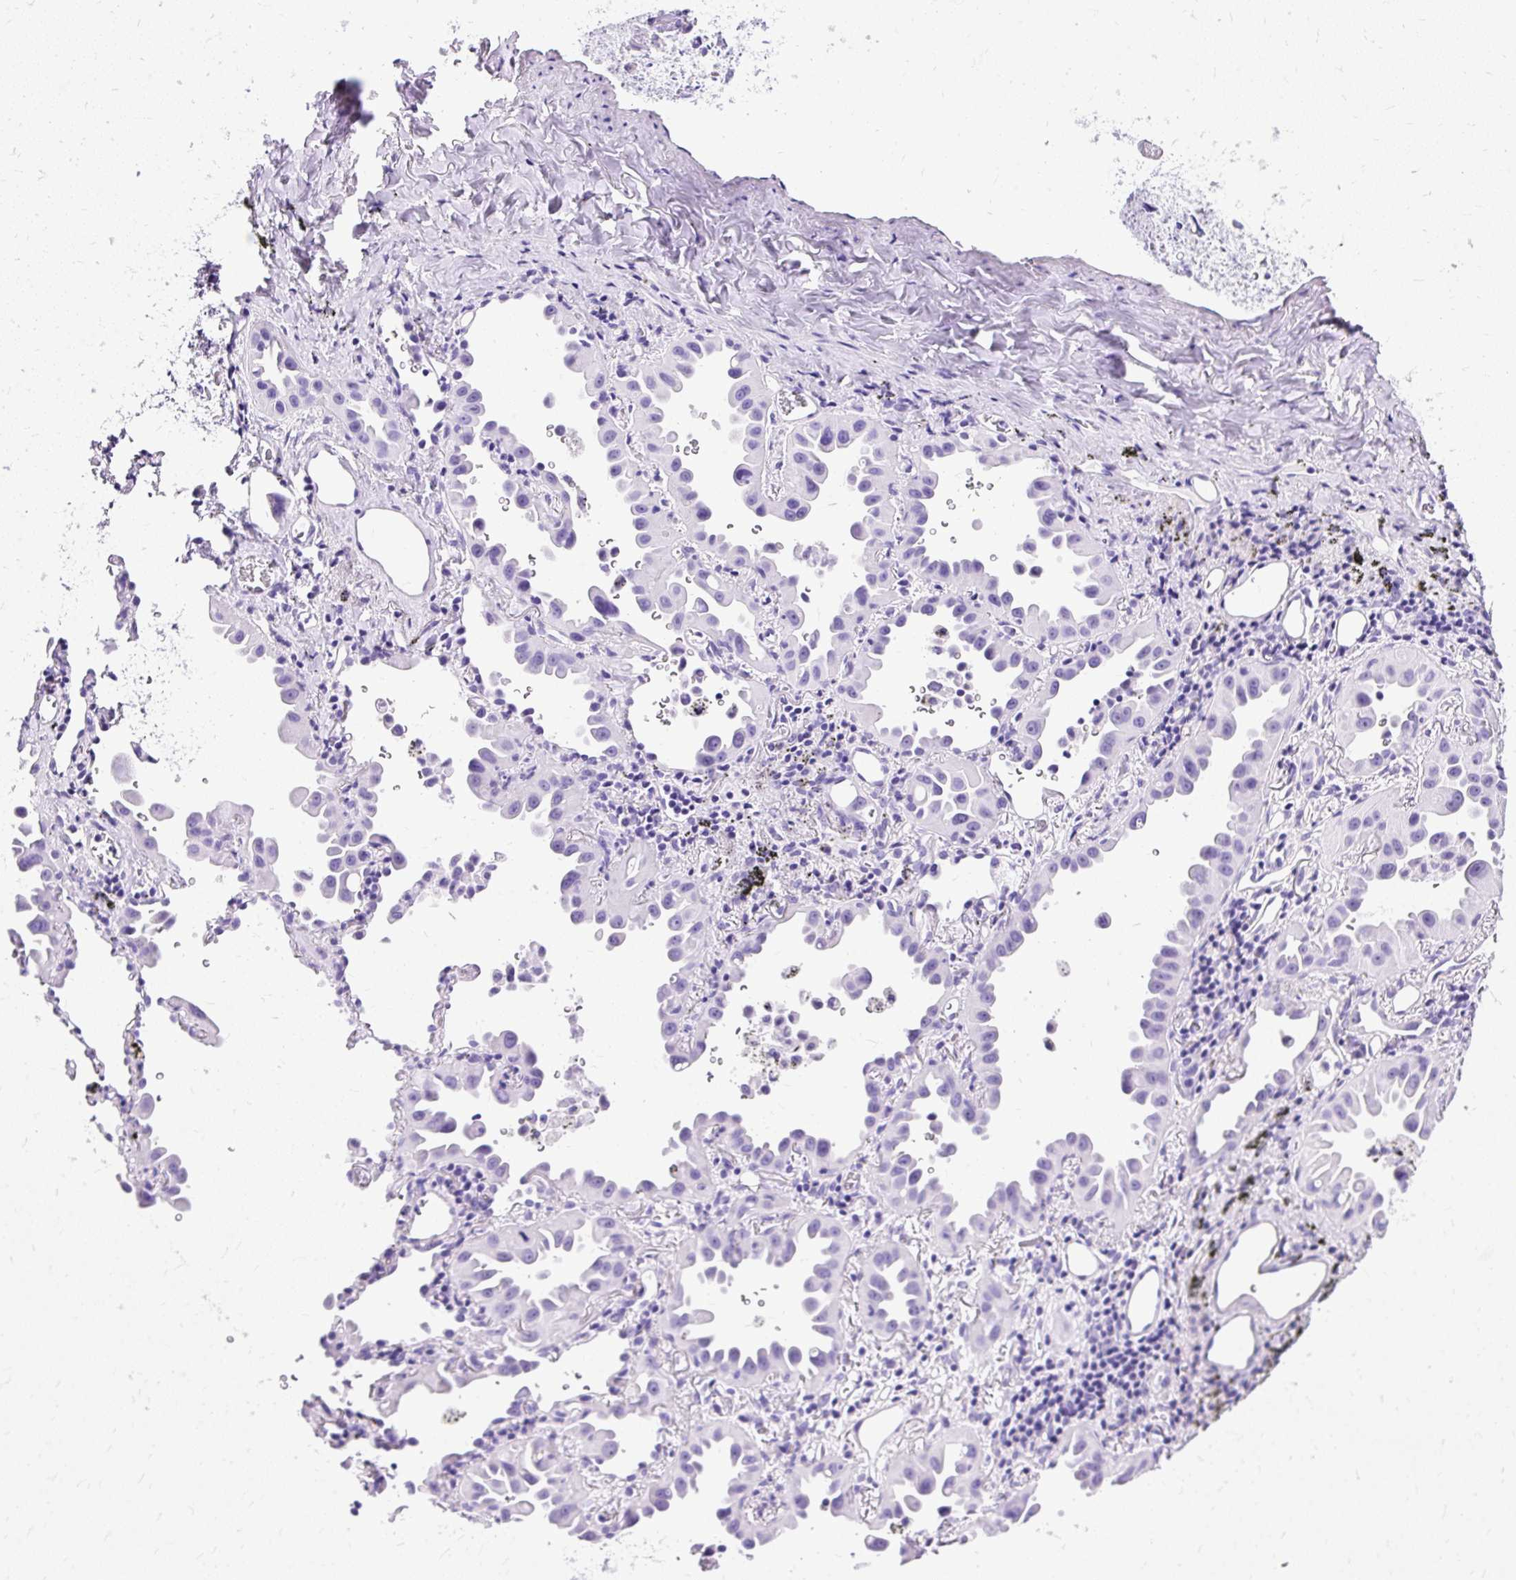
{"staining": {"intensity": "negative", "quantity": "none", "location": "none"}, "tissue": "lung cancer", "cell_type": "Tumor cells", "image_type": "cancer", "snomed": [{"axis": "morphology", "description": "Adenocarcinoma, NOS"}, {"axis": "topography", "description": "Lung"}], "caption": "Immunohistochemical staining of adenocarcinoma (lung) reveals no significant positivity in tumor cells.", "gene": "SLC8A2", "patient": {"sex": "male", "age": 68}}